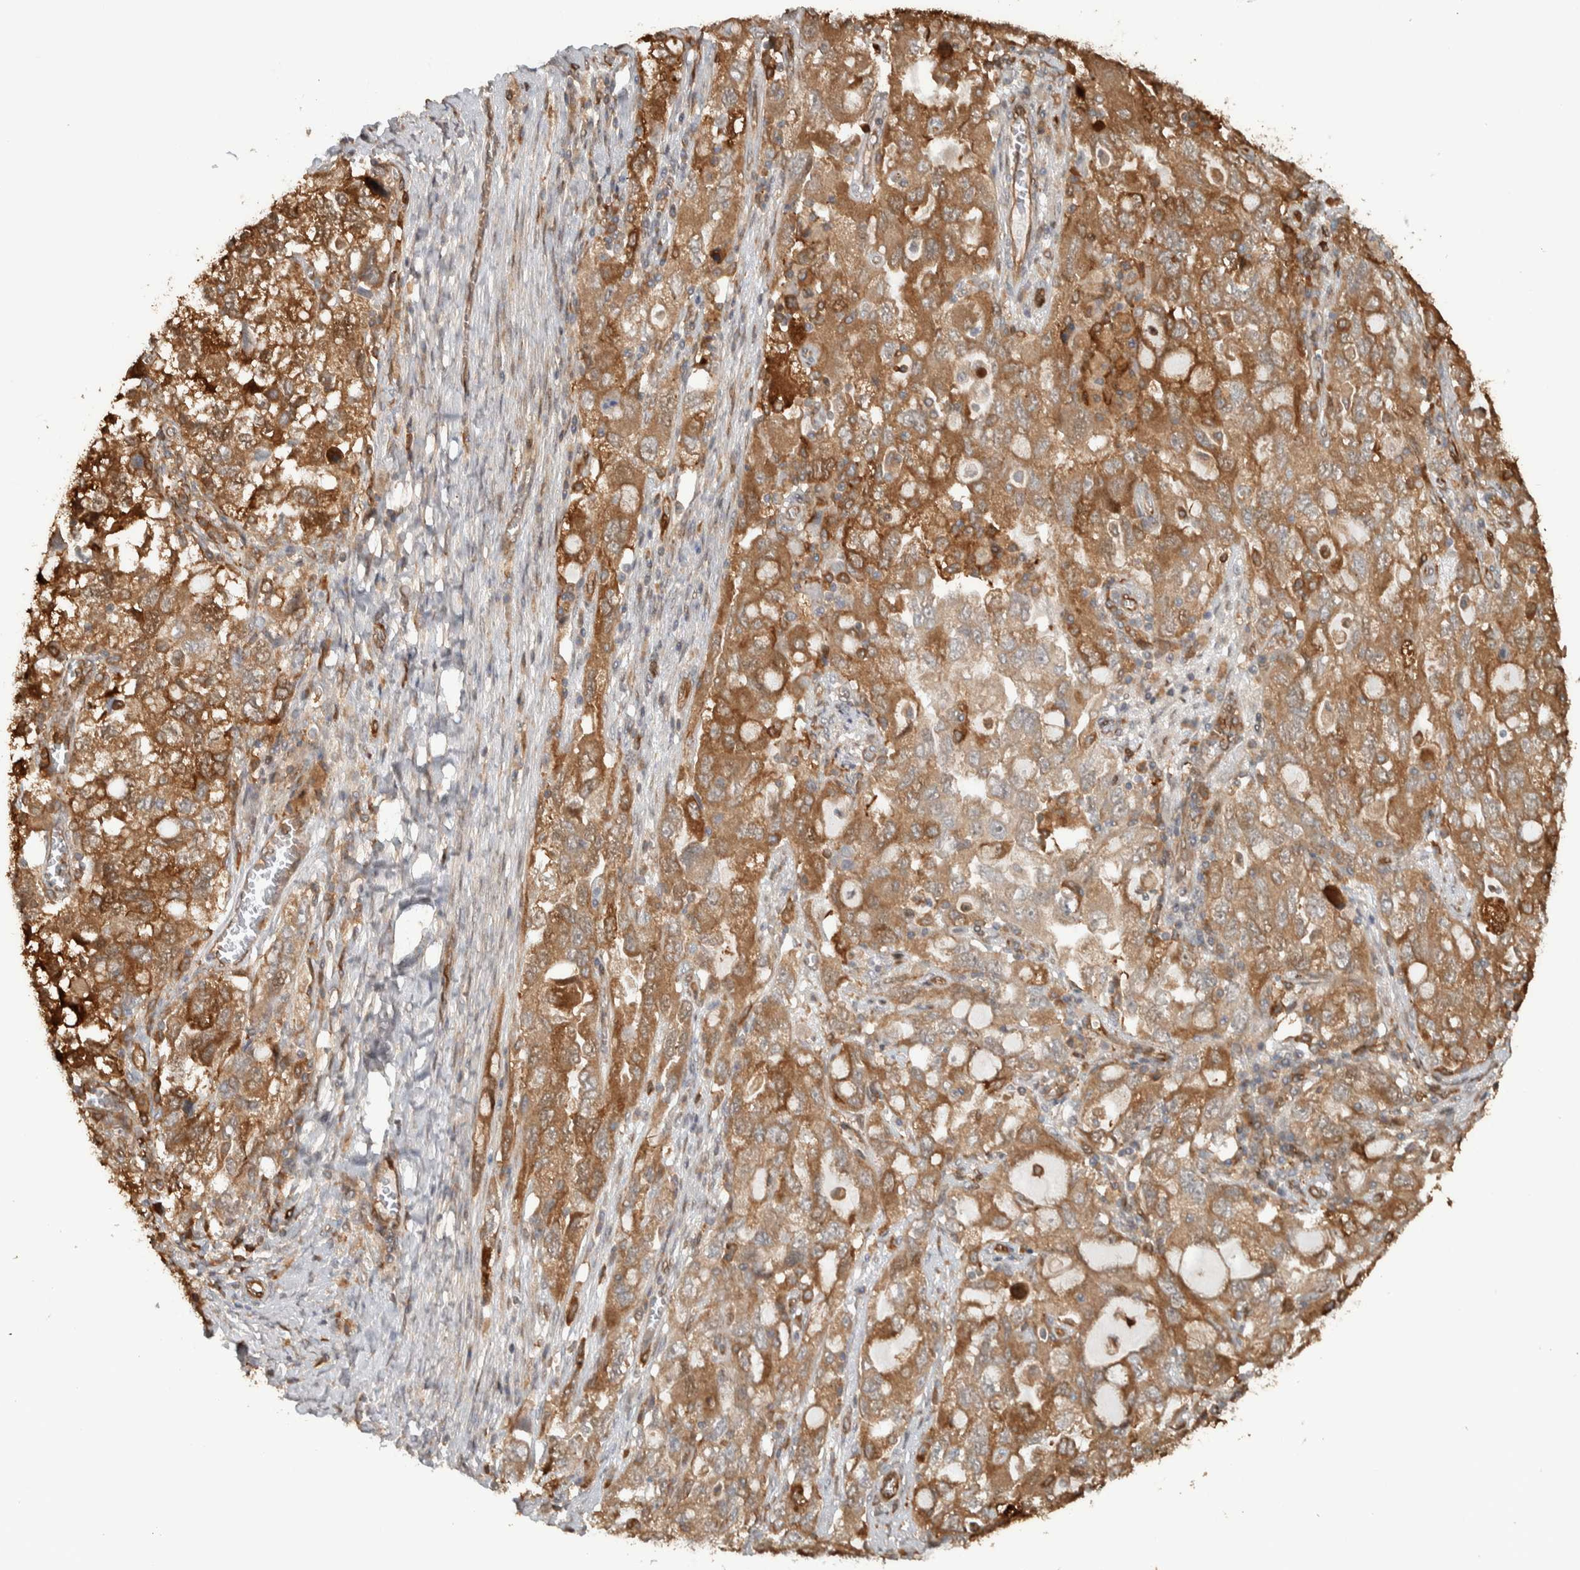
{"staining": {"intensity": "moderate", "quantity": ">75%", "location": "cytoplasmic/membranous"}, "tissue": "ovarian cancer", "cell_type": "Tumor cells", "image_type": "cancer", "snomed": [{"axis": "morphology", "description": "Carcinoma, NOS"}, {"axis": "morphology", "description": "Cystadenocarcinoma, serous, NOS"}, {"axis": "topography", "description": "Ovary"}], "caption": "Immunohistochemistry image of neoplastic tissue: human carcinoma (ovarian) stained using IHC reveals medium levels of moderate protein expression localized specifically in the cytoplasmic/membranous of tumor cells, appearing as a cytoplasmic/membranous brown color.", "gene": "CNTROB", "patient": {"sex": "female", "age": 69}}